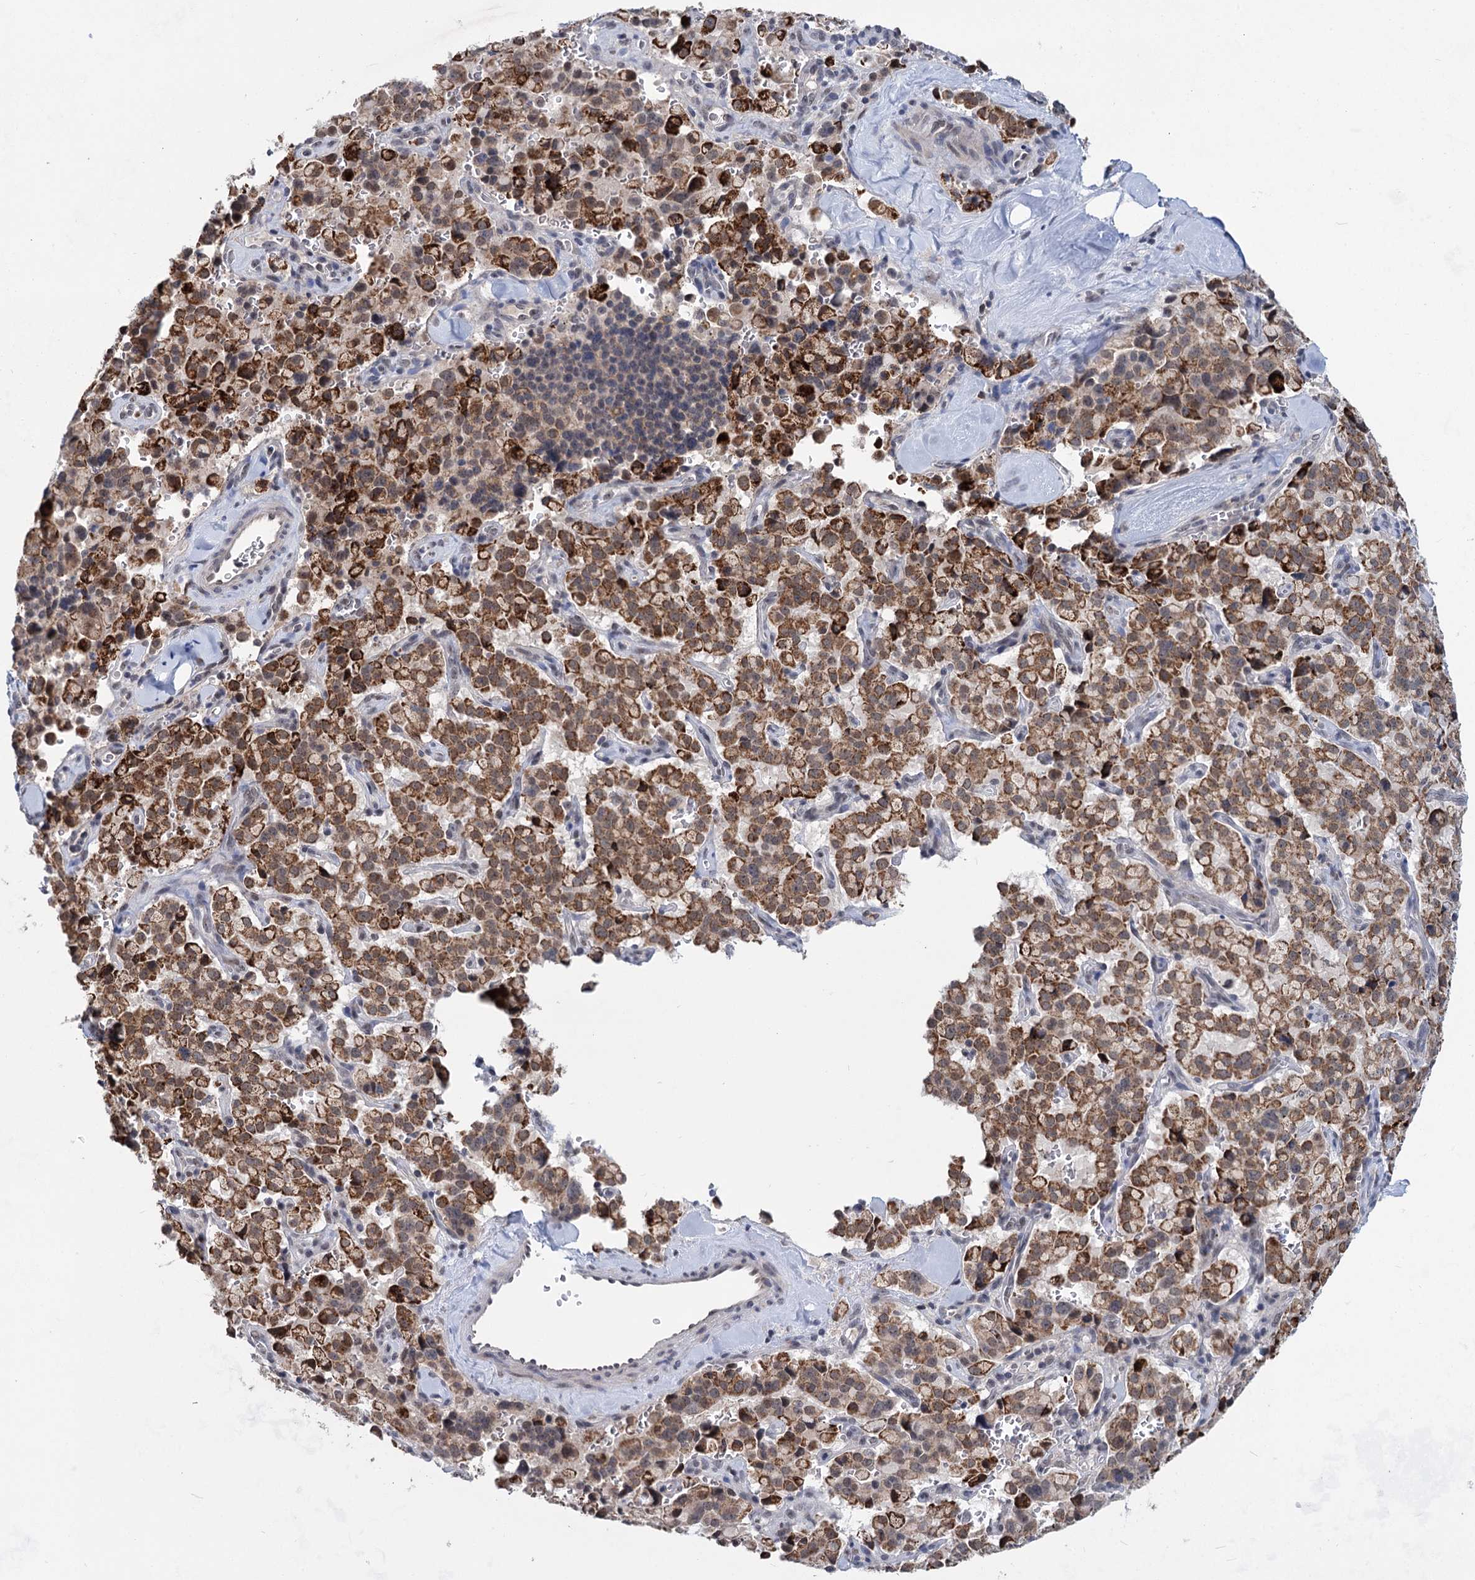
{"staining": {"intensity": "strong", "quantity": "25%-75%", "location": "cytoplasmic/membranous"}, "tissue": "pancreatic cancer", "cell_type": "Tumor cells", "image_type": "cancer", "snomed": [{"axis": "morphology", "description": "Adenocarcinoma, NOS"}, {"axis": "topography", "description": "Pancreas"}], "caption": "Protein analysis of pancreatic cancer (adenocarcinoma) tissue demonstrates strong cytoplasmic/membranous positivity in approximately 25%-75% of tumor cells. The protein of interest is shown in brown color, while the nuclei are stained blue.", "gene": "TTC17", "patient": {"sex": "male", "age": 65}}